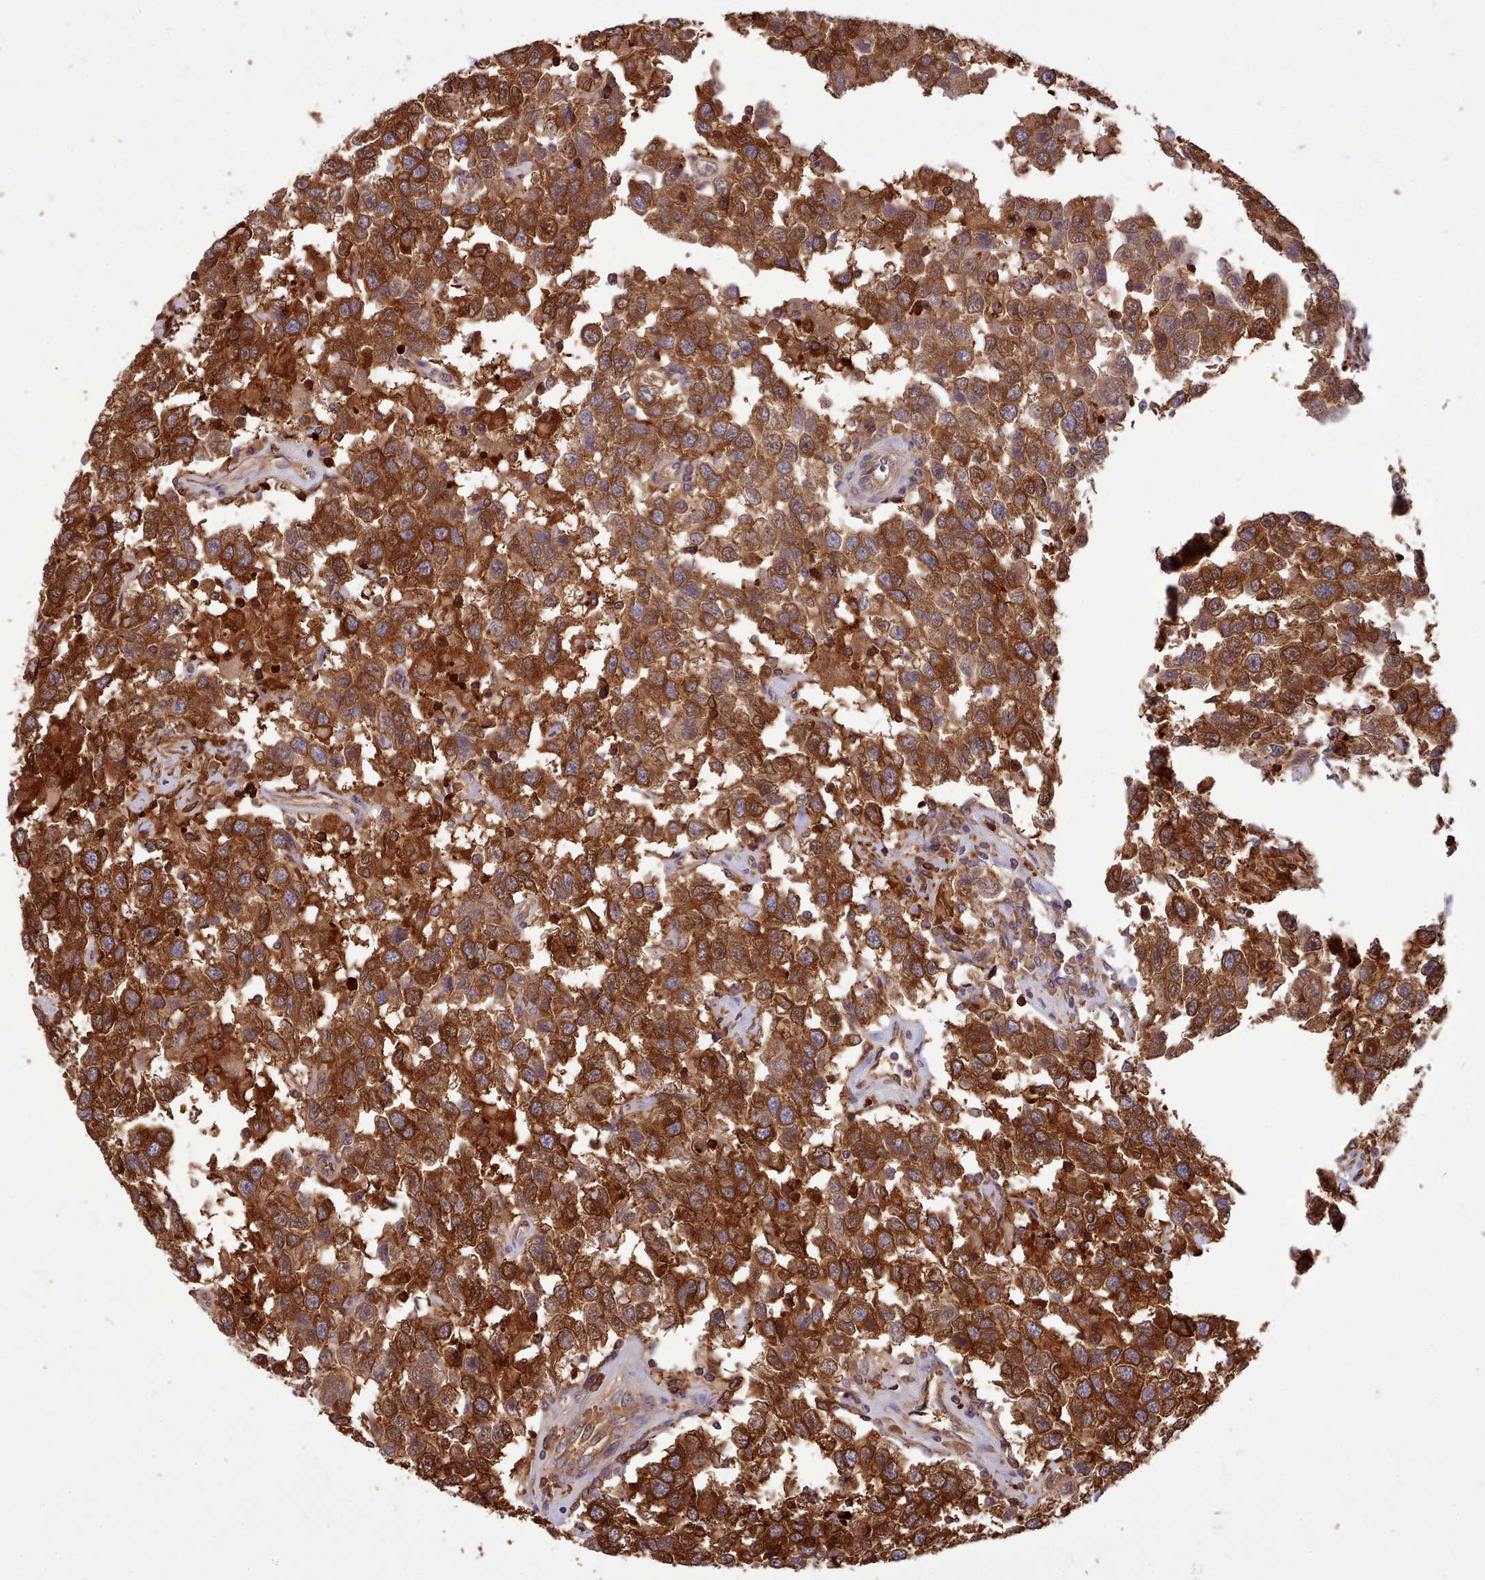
{"staining": {"intensity": "strong", "quantity": ">75%", "location": "cytoplasmic/membranous"}, "tissue": "testis cancer", "cell_type": "Tumor cells", "image_type": "cancer", "snomed": [{"axis": "morphology", "description": "Seminoma, NOS"}, {"axis": "topography", "description": "Testis"}], "caption": "Tumor cells exhibit strong cytoplasmic/membranous staining in about >75% of cells in testis cancer (seminoma).", "gene": "SLC4A9", "patient": {"sex": "male", "age": 41}}